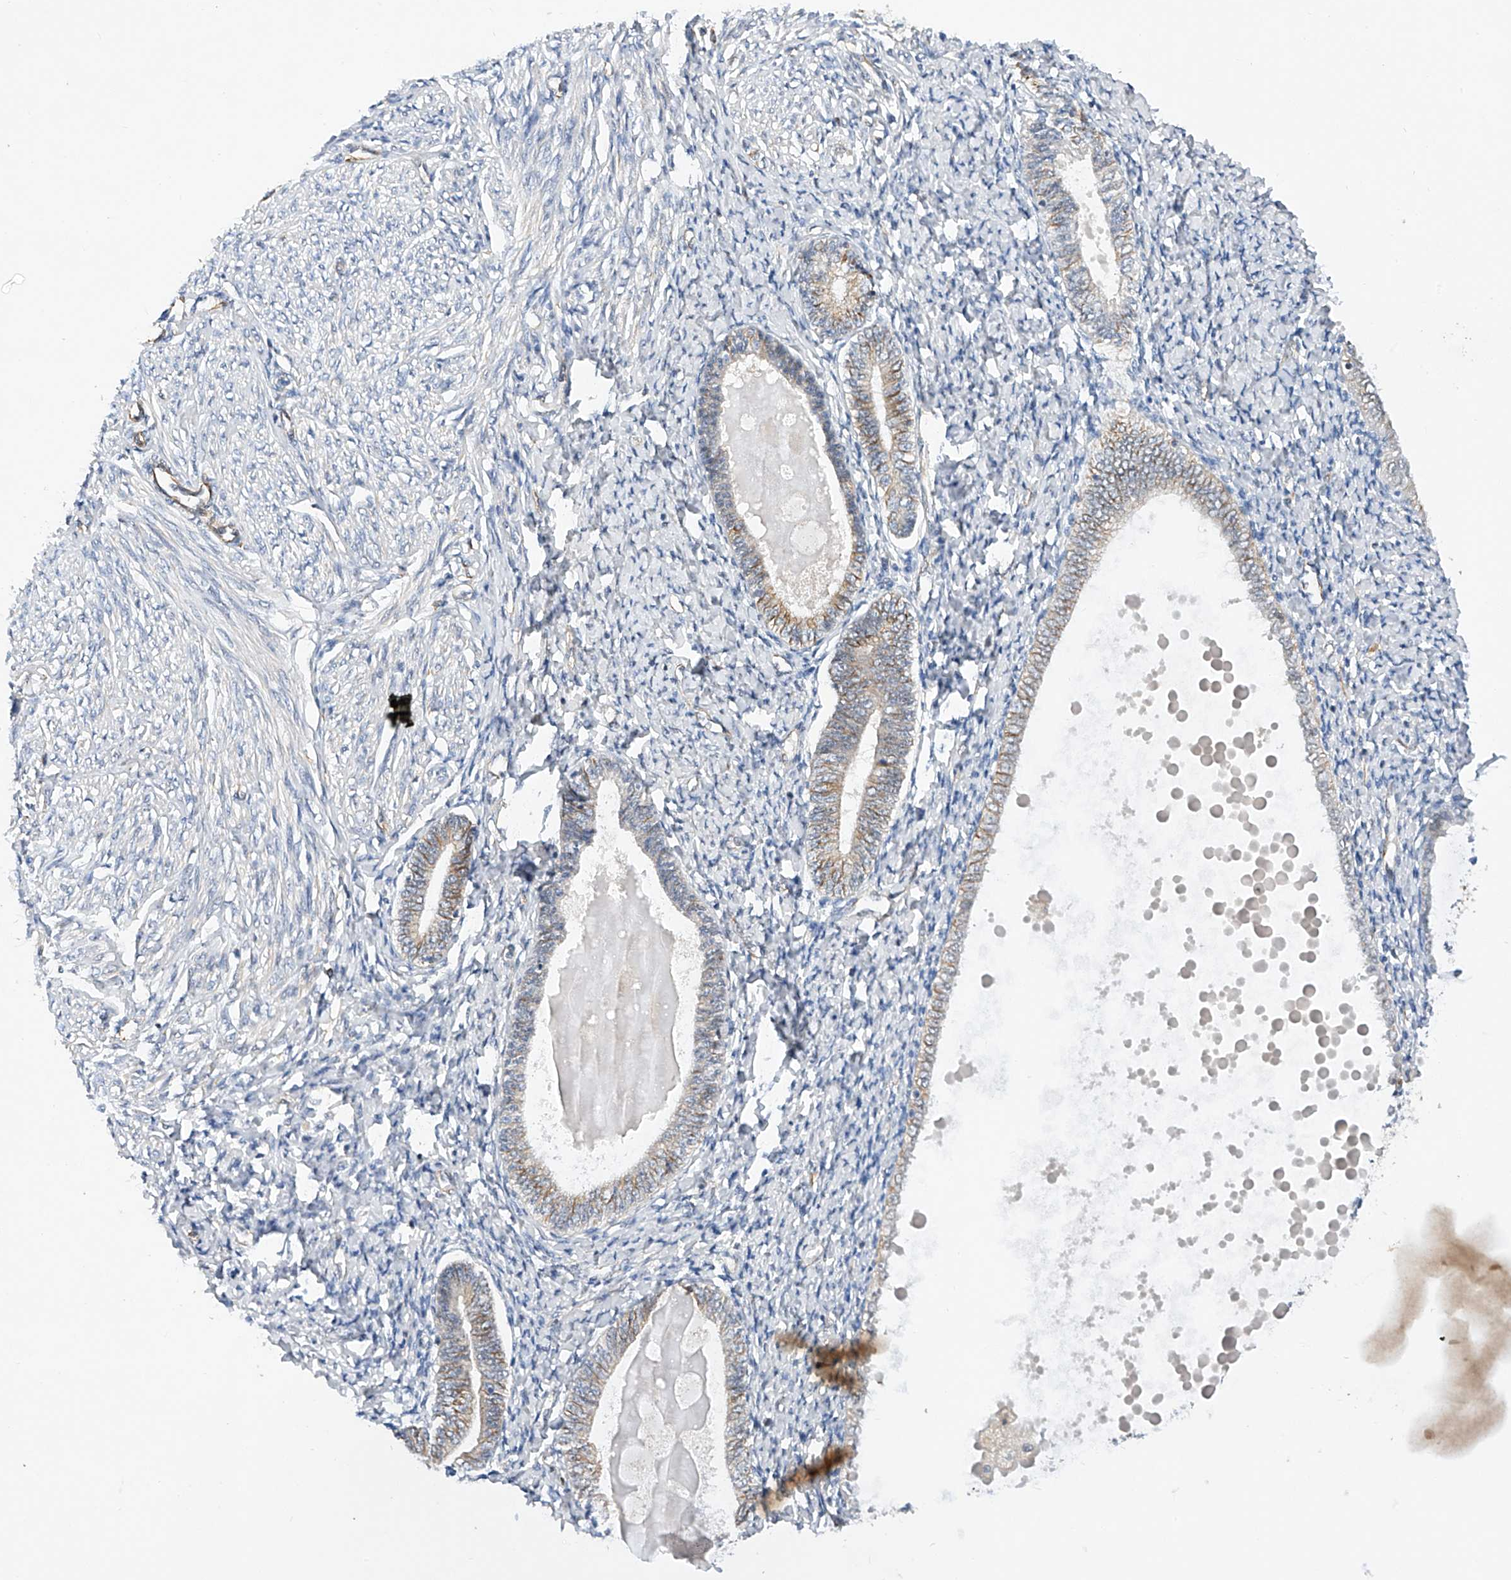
{"staining": {"intensity": "negative", "quantity": "none", "location": "none"}, "tissue": "endometrium", "cell_type": "Cells in endometrial stroma", "image_type": "normal", "snomed": [{"axis": "morphology", "description": "Normal tissue, NOS"}, {"axis": "topography", "description": "Endometrium"}], "caption": "DAB immunohistochemical staining of normal human endometrium exhibits no significant staining in cells in endometrial stroma. (IHC, brightfield microscopy, high magnification).", "gene": "AMD1", "patient": {"sex": "female", "age": 72}}